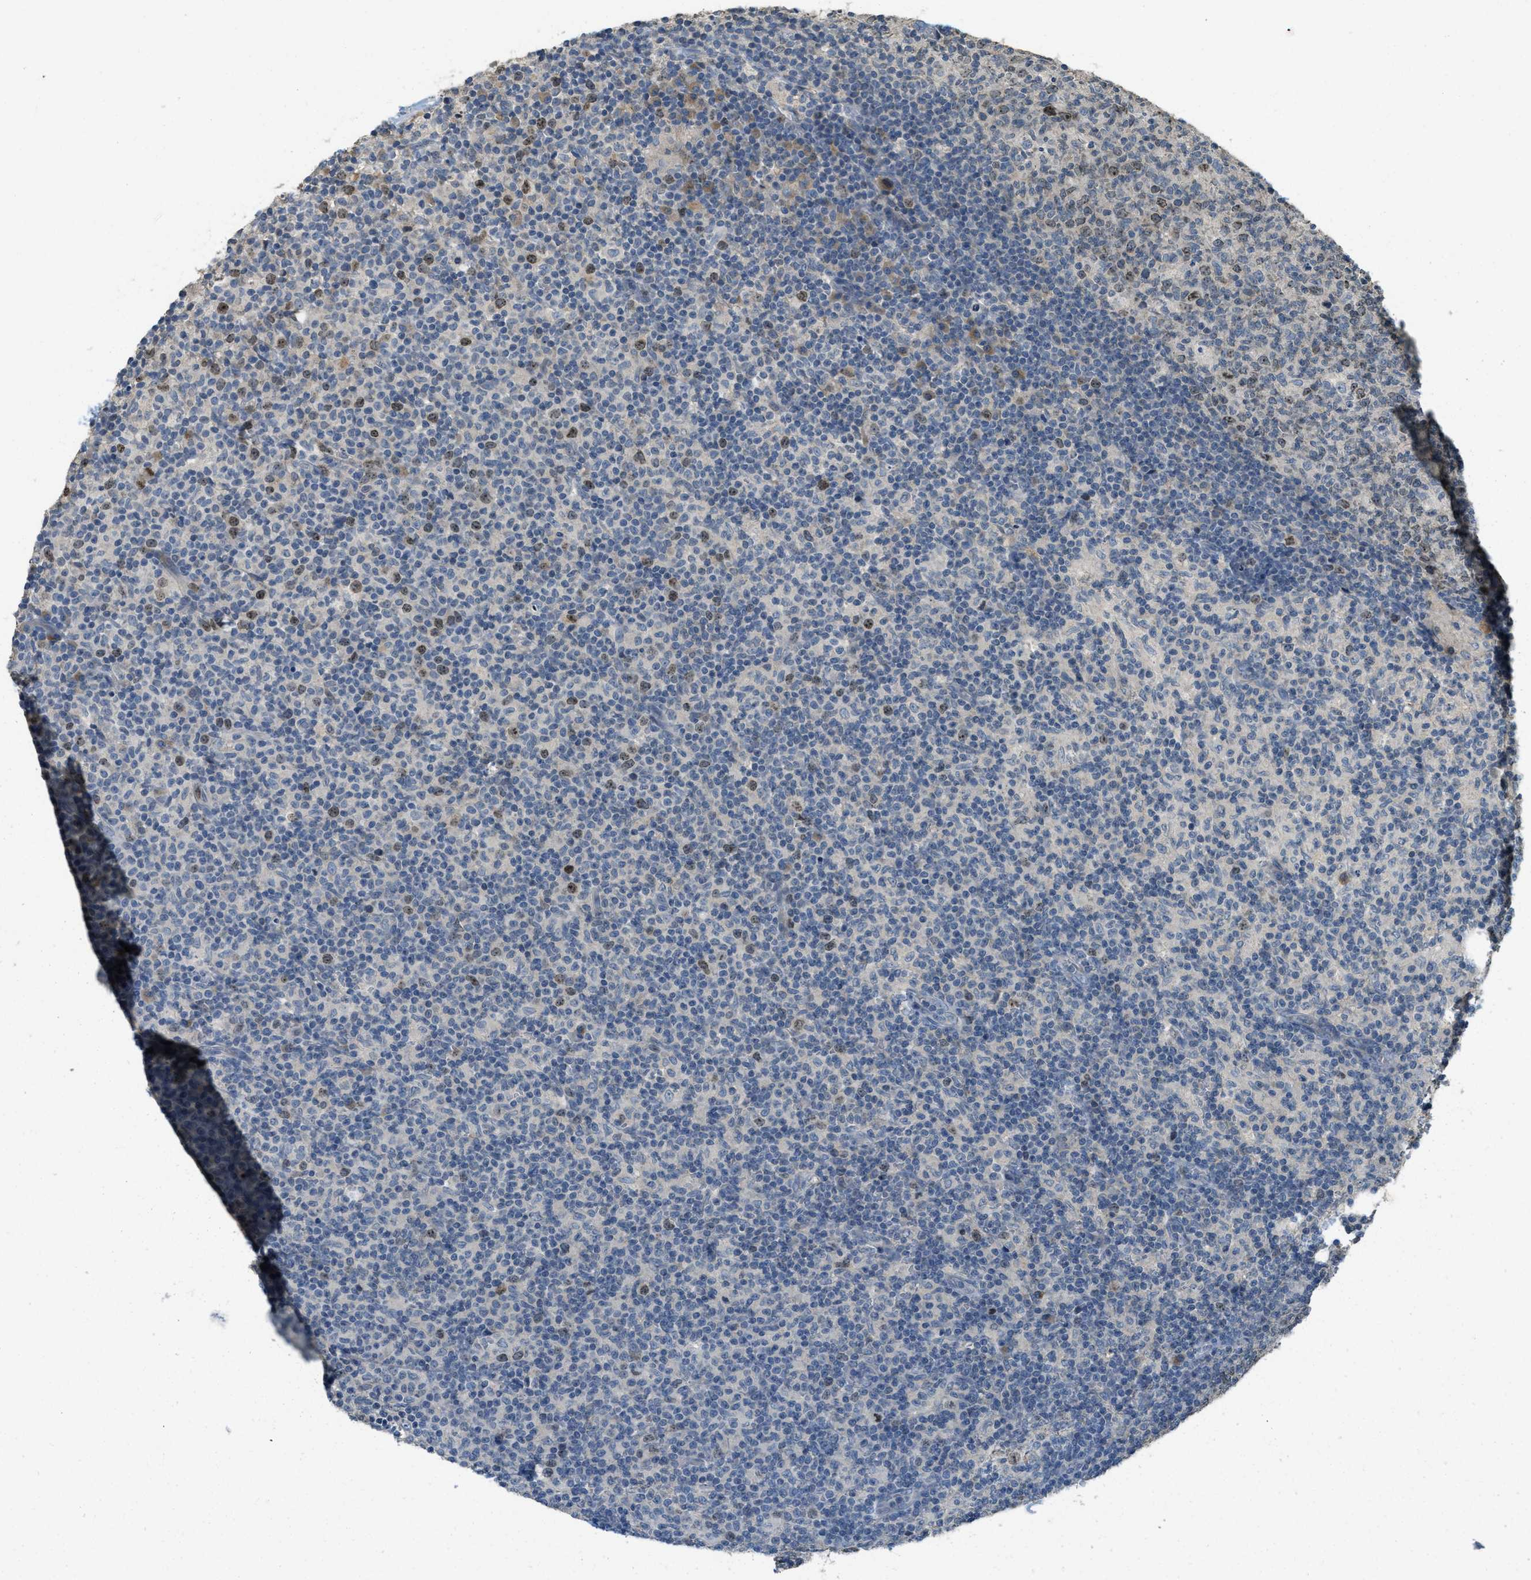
{"staining": {"intensity": "moderate", "quantity": "<25%", "location": "nuclear"}, "tissue": "lymph node", "cell_type": "Germinal center cells", "image_type": "normal", "snomed": [{"axis": "morphology", "description": "Normal tissue, NOS"}, {"axis": "morphology", "description": "Inflammation, NOS"}, {"axis": "topography", "description": "Lymph node"}], "caption": "Immunohistochemistry (IHC) micrograph of unremarkable lymph node: lymph node stained using IHC reveals low levels of moderate protein expression localized specifically in the nuclear of germinal center cells, appearing as a nuclear brown color.", "gene": "MIS18A", "patient": {"sex": "male", "age": 55}}